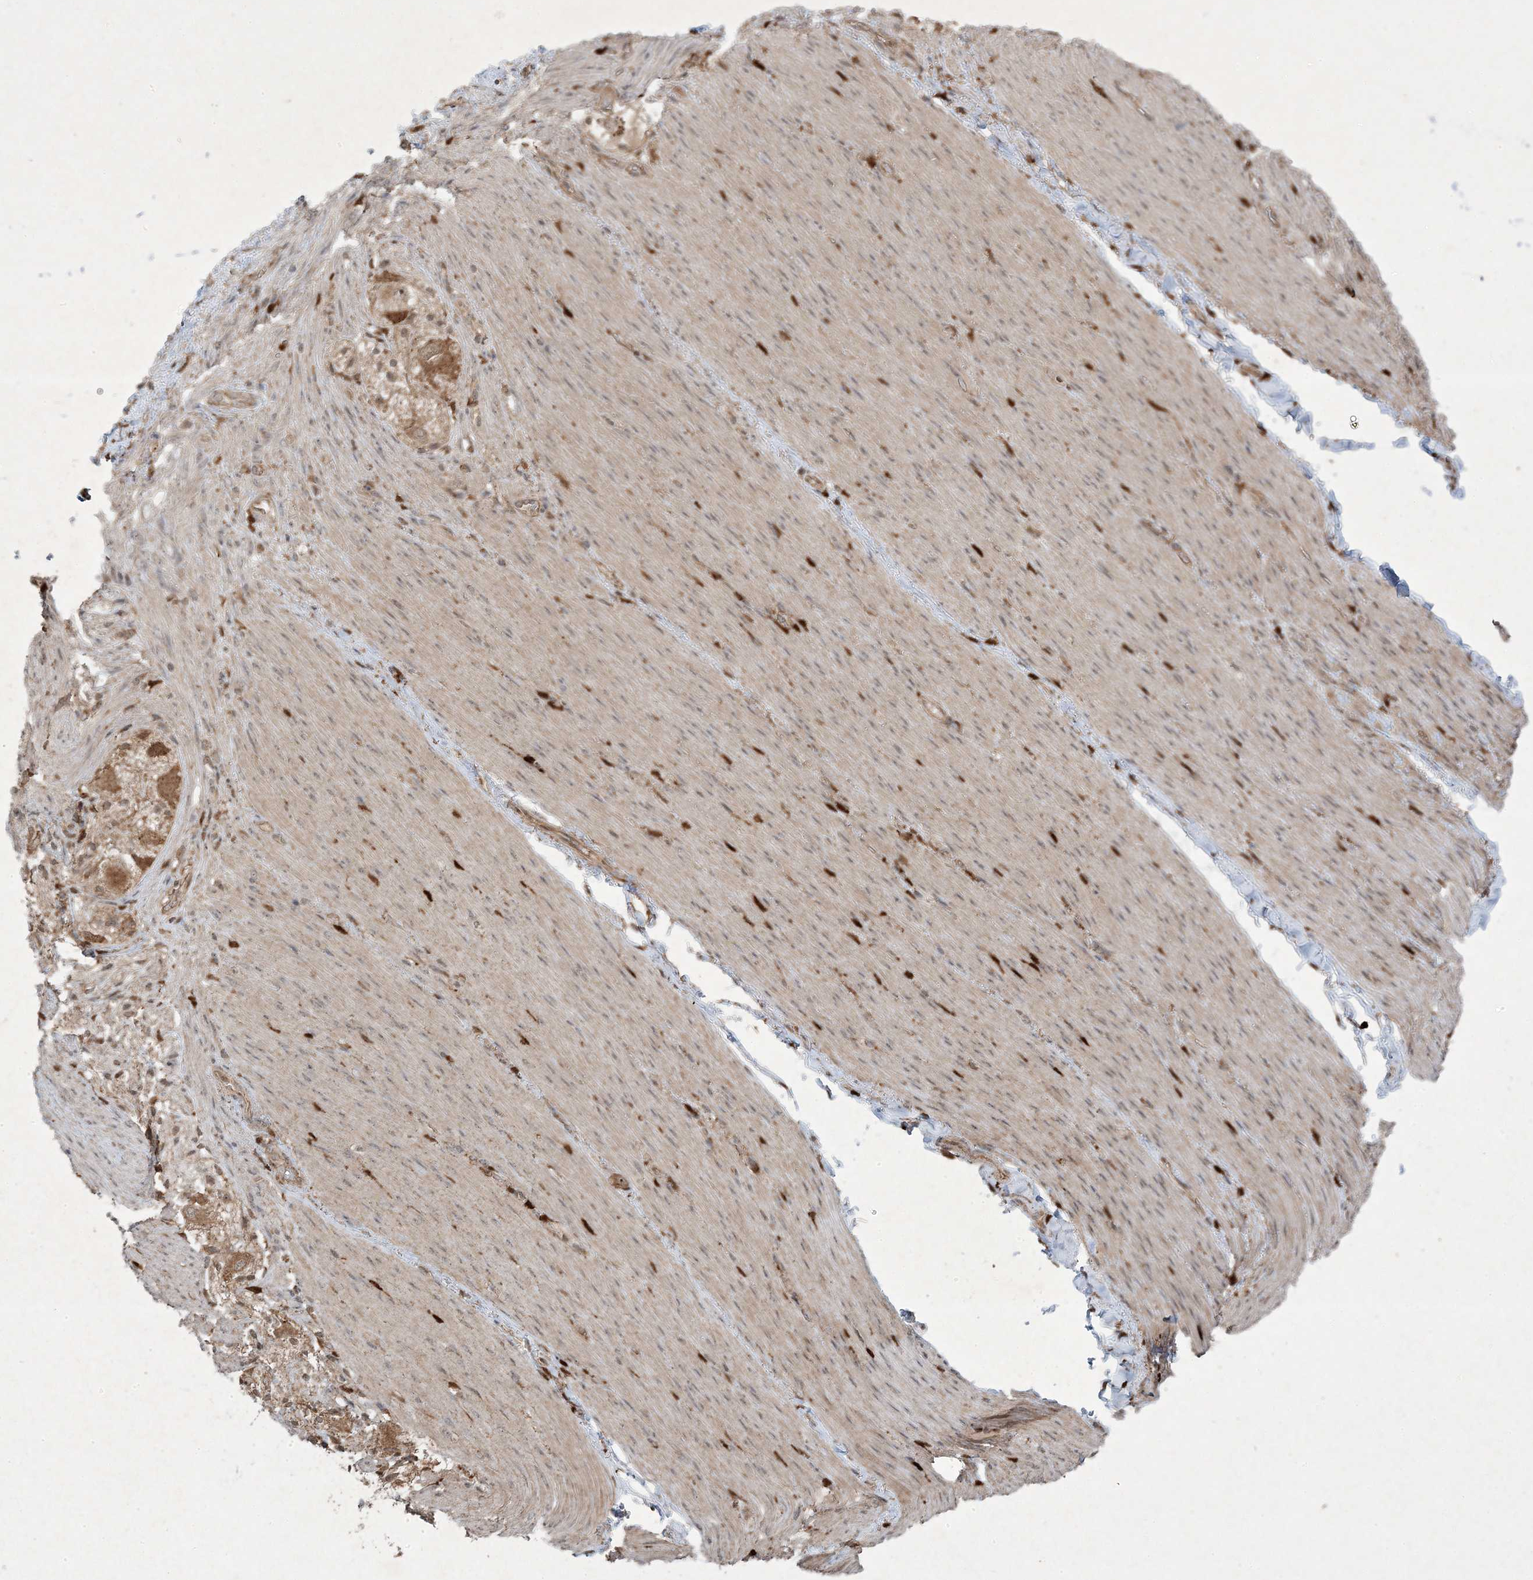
{"staining": {"intensity": "strong", "quantity": ">75%", "location": "cytoplasmic/membranous,nuclear"}, "tissue": "adipose tissue", "cell_type": "Adipocytes", "image_type": "normal", "snomed": [{"axis": "morphology", "description": "Normal tissue, NOS"}, {"axis": "topography", "description": "Colon"}, {"axis": "topography", "description": "Peripheral nerve tissue"}], "caption": "Adipose tissue stained for a protein demonstrates strong cytoplasmic/membranous,nuclear positivity in adipocytes. The staining is performed using DAB brown chromogen to label protein expression. The nuclei are counter-stained blue using hematoxylin.", "gene": "PLEKHM2", "patient": {"sex": "female", "age": 61}}